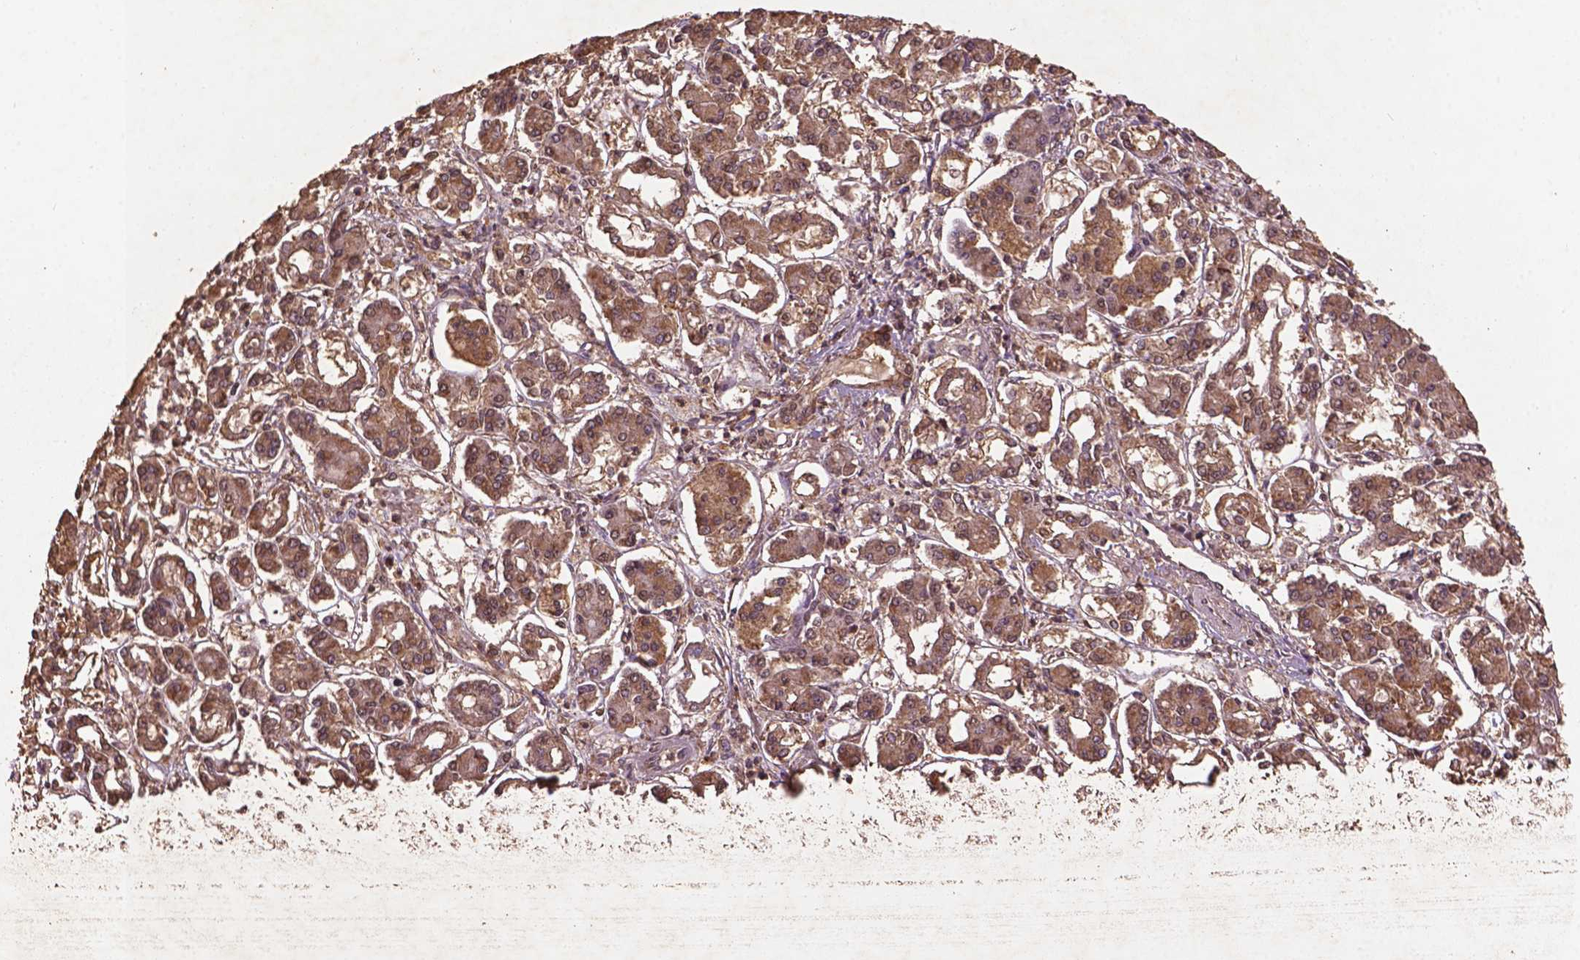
{"staining": {"intensity": "moderate", "quantity": "25%-75%", "location": "cytoplasmic/membranous"}, "tissue": "pancreatic cancer", "cell_type": "Tumor cells", "image_type": "cancer", "snomed": [{"axis": "morphology", "description": "Adenocarcinoma, NOS"}, {"axis": "topography", "description": "Pancreas"}], "caption": "Human adenocarcinoma (pancreatic) stained with a protein marker demonstrates moderate staining in tumor cells.", "gene": "BABAM1", "patient": {"sex": "male", "age": 85}}